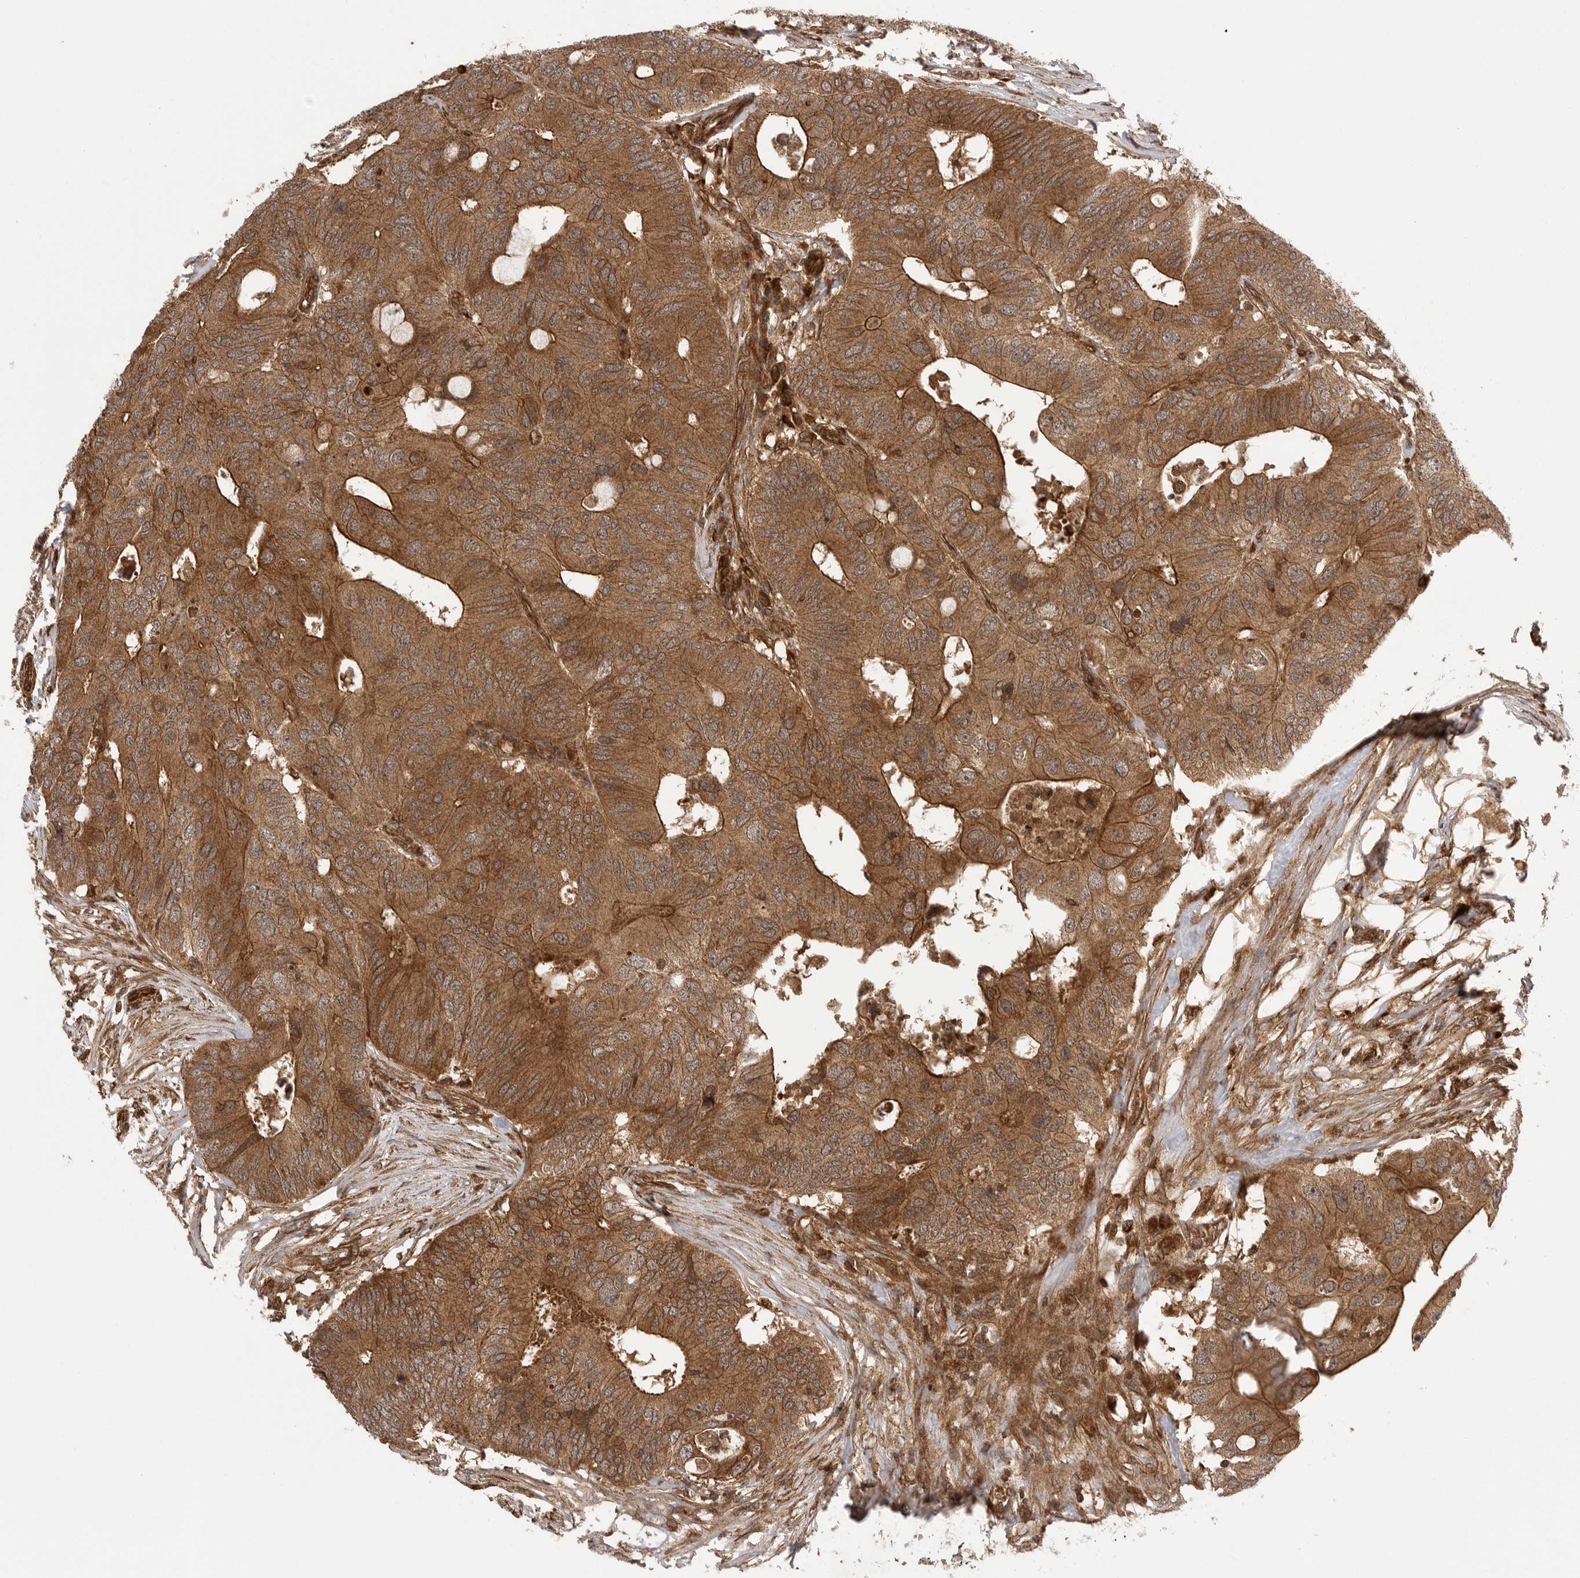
{"staining": {"intensity": "strong", "quantity": ">75%", "location": "cytoplasmic/membranous"}, "tissue": "colorectal cancer", "cell_type": "Tumor cells", "image_type": "cancer", "snomed": [{"axis": "morphology", "description": "Adenocarcinoma, NOS"}, {"axis": "topography", "description": "Colon"}], "caption": "DAB (3,3'-diaminobenzidine) immunohistochemical staining of colorectal cancer shows strong cytoplasmic/membranous protein positivity in about >75% of tumor cells.", "gene": "PRDX4", "patient": {"sex": "male", "age": 71}}